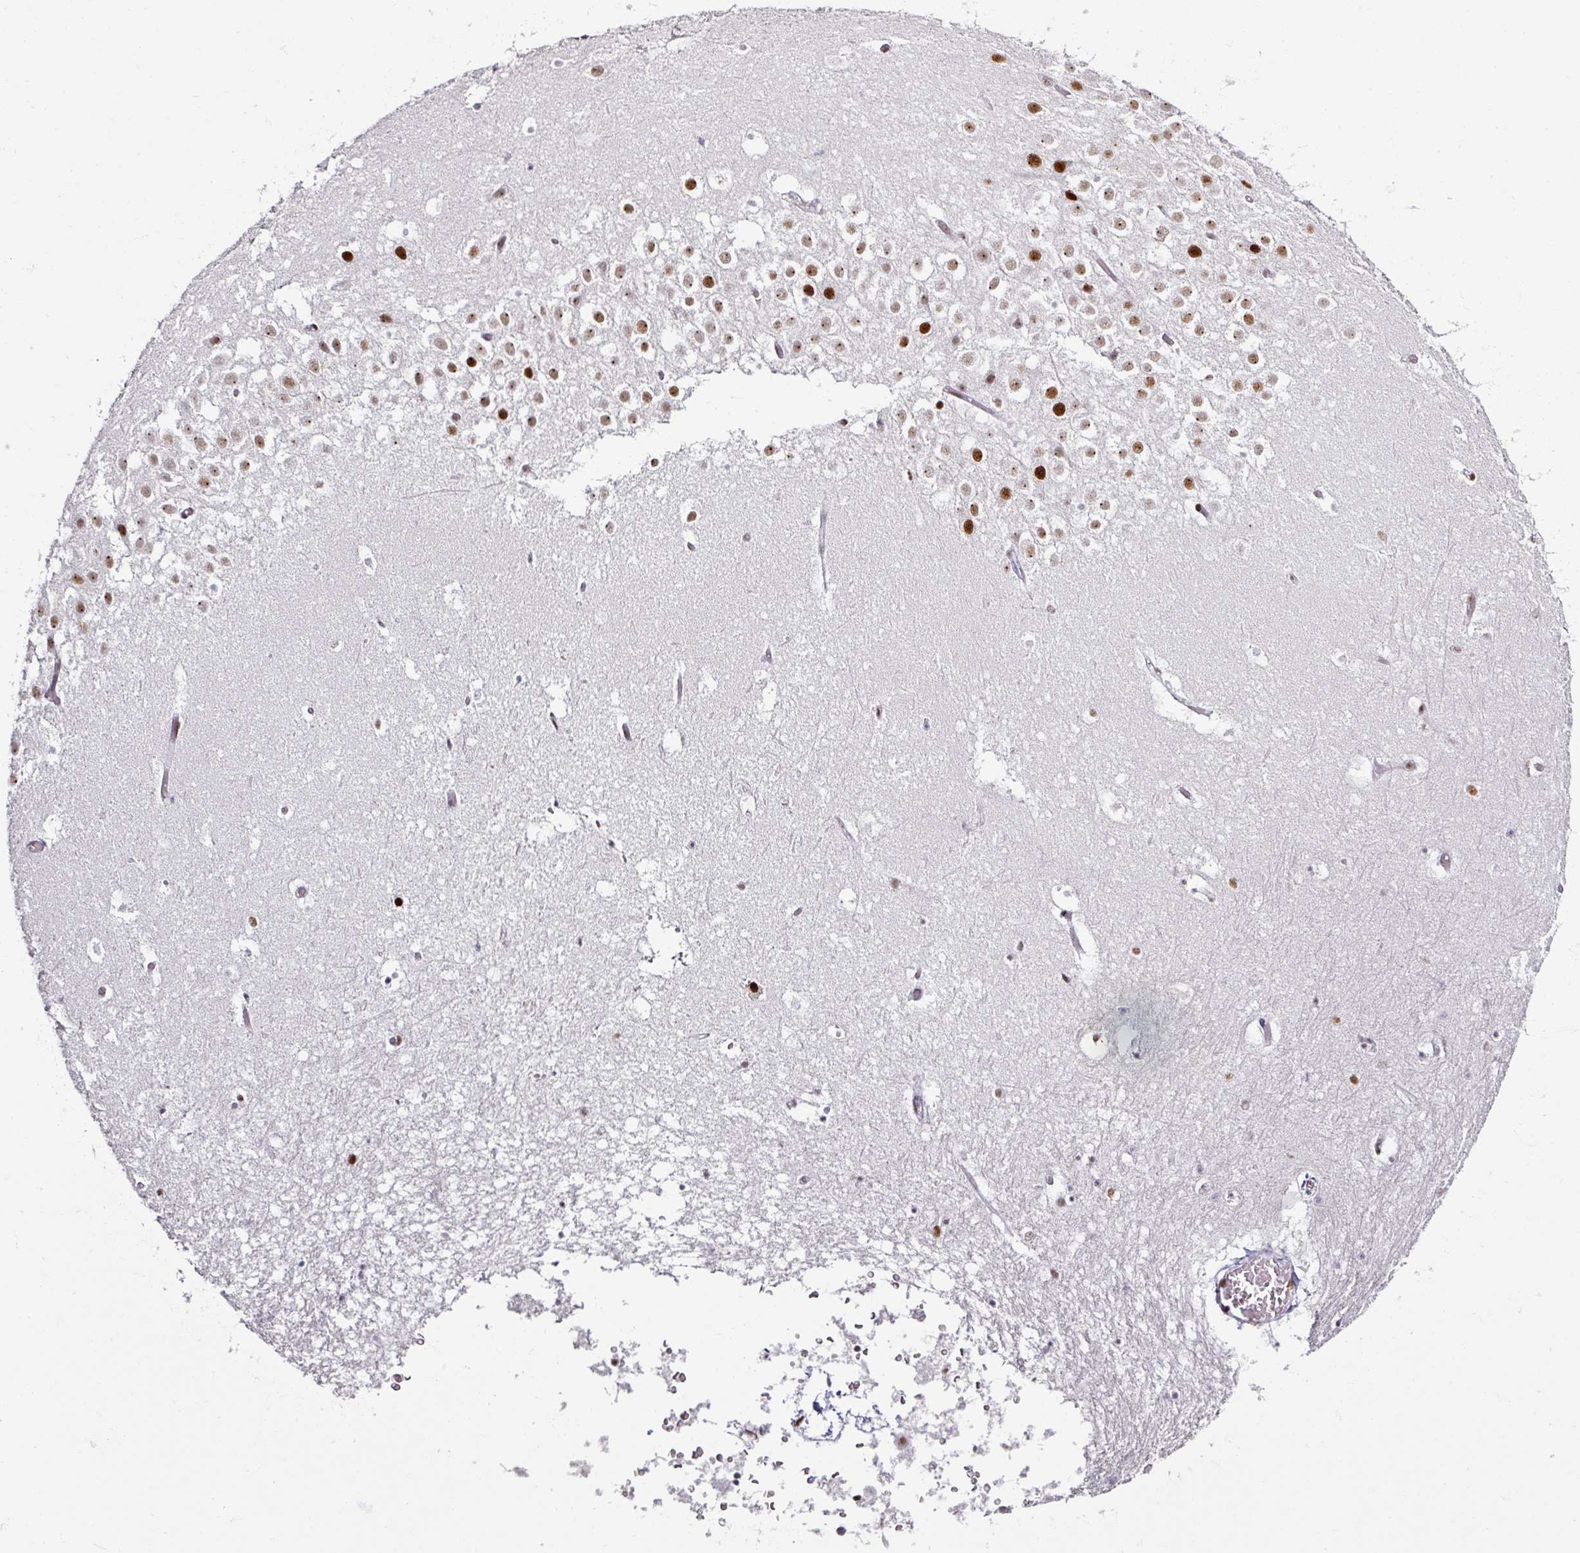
{"staining": {"intensity": "moderate", "quantity": "25%-75%", "location": "nuclear"}, "tissue": "hippocampus", "cell_type": "Glial cells", "image_type": "normal", "snomed": [{"axis": "morphology", "description": "Normal tissue, NOS"}, {"axis": "topography", "description": "Hippocampus"}], "caption": "Protein expression analysis of benign human hippocampus reveals moderate nuclear expression in about 25%-75% of glial cells.", "gene": "ADAR", "patient": {"sex": "female", "age": 52}}